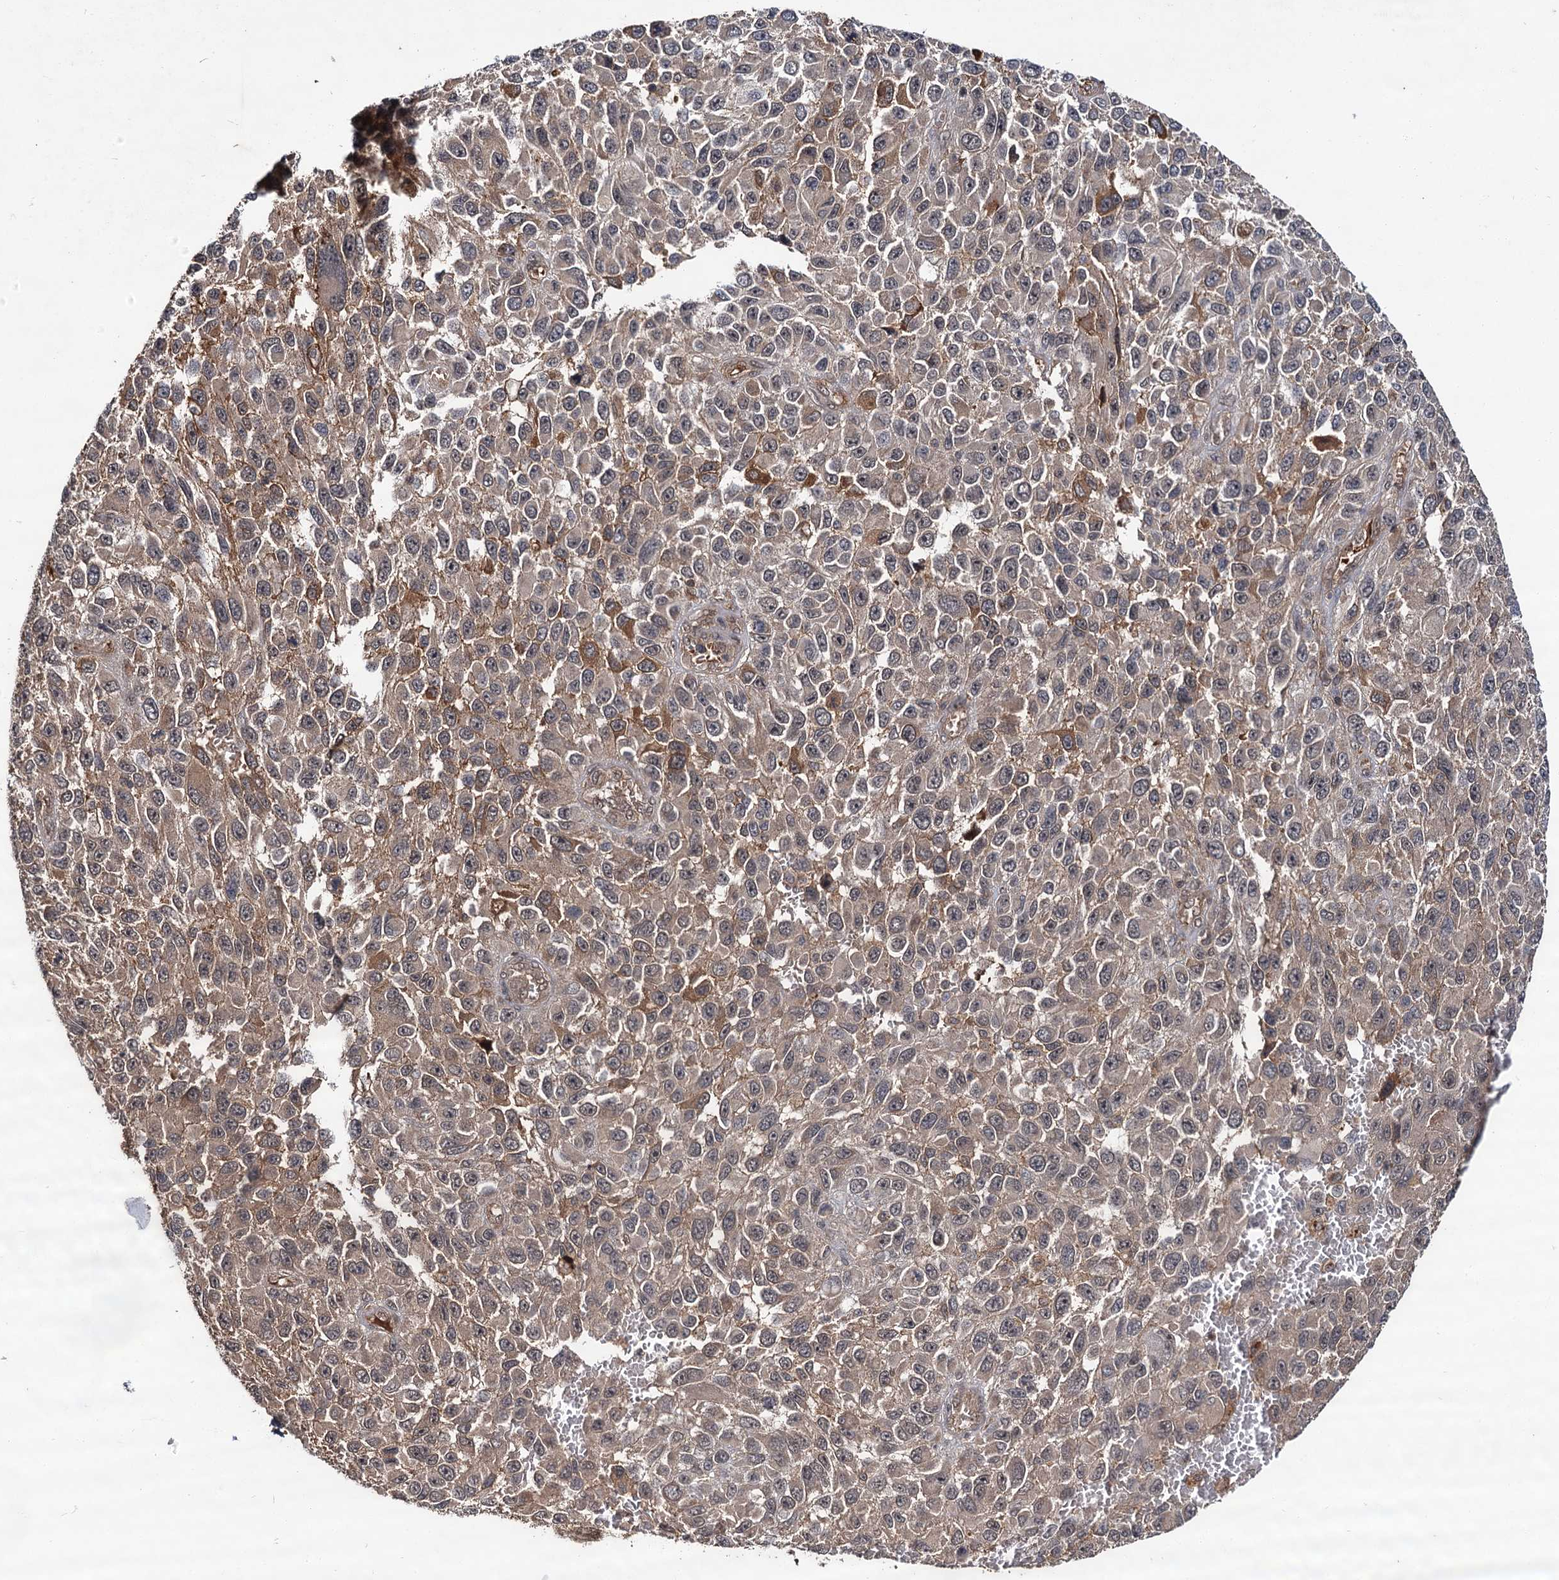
{"staining": {"intensity": "moderate", "quantity": "<25%", "location": "cytoplasmic/membranous"}, "tissue": "melanoma", "cell_type": "Tumor cells", "image_type": "cancer", "snomed": [{"axis": "morphology", "description": "Normal tissue, NOS"}, {"axis": "morphology", "description": "Malignant melanoma, NOS"}, {"axis": "topography", "description": "Skin"}], "caption": "Immunohistochemical staining of melanoma displays moderate cytoplasmic/membranous protein staining in approximately <25% of tumor cells.", "gene": "MBD6", "patient": {"sex": "female", "age": 96}}